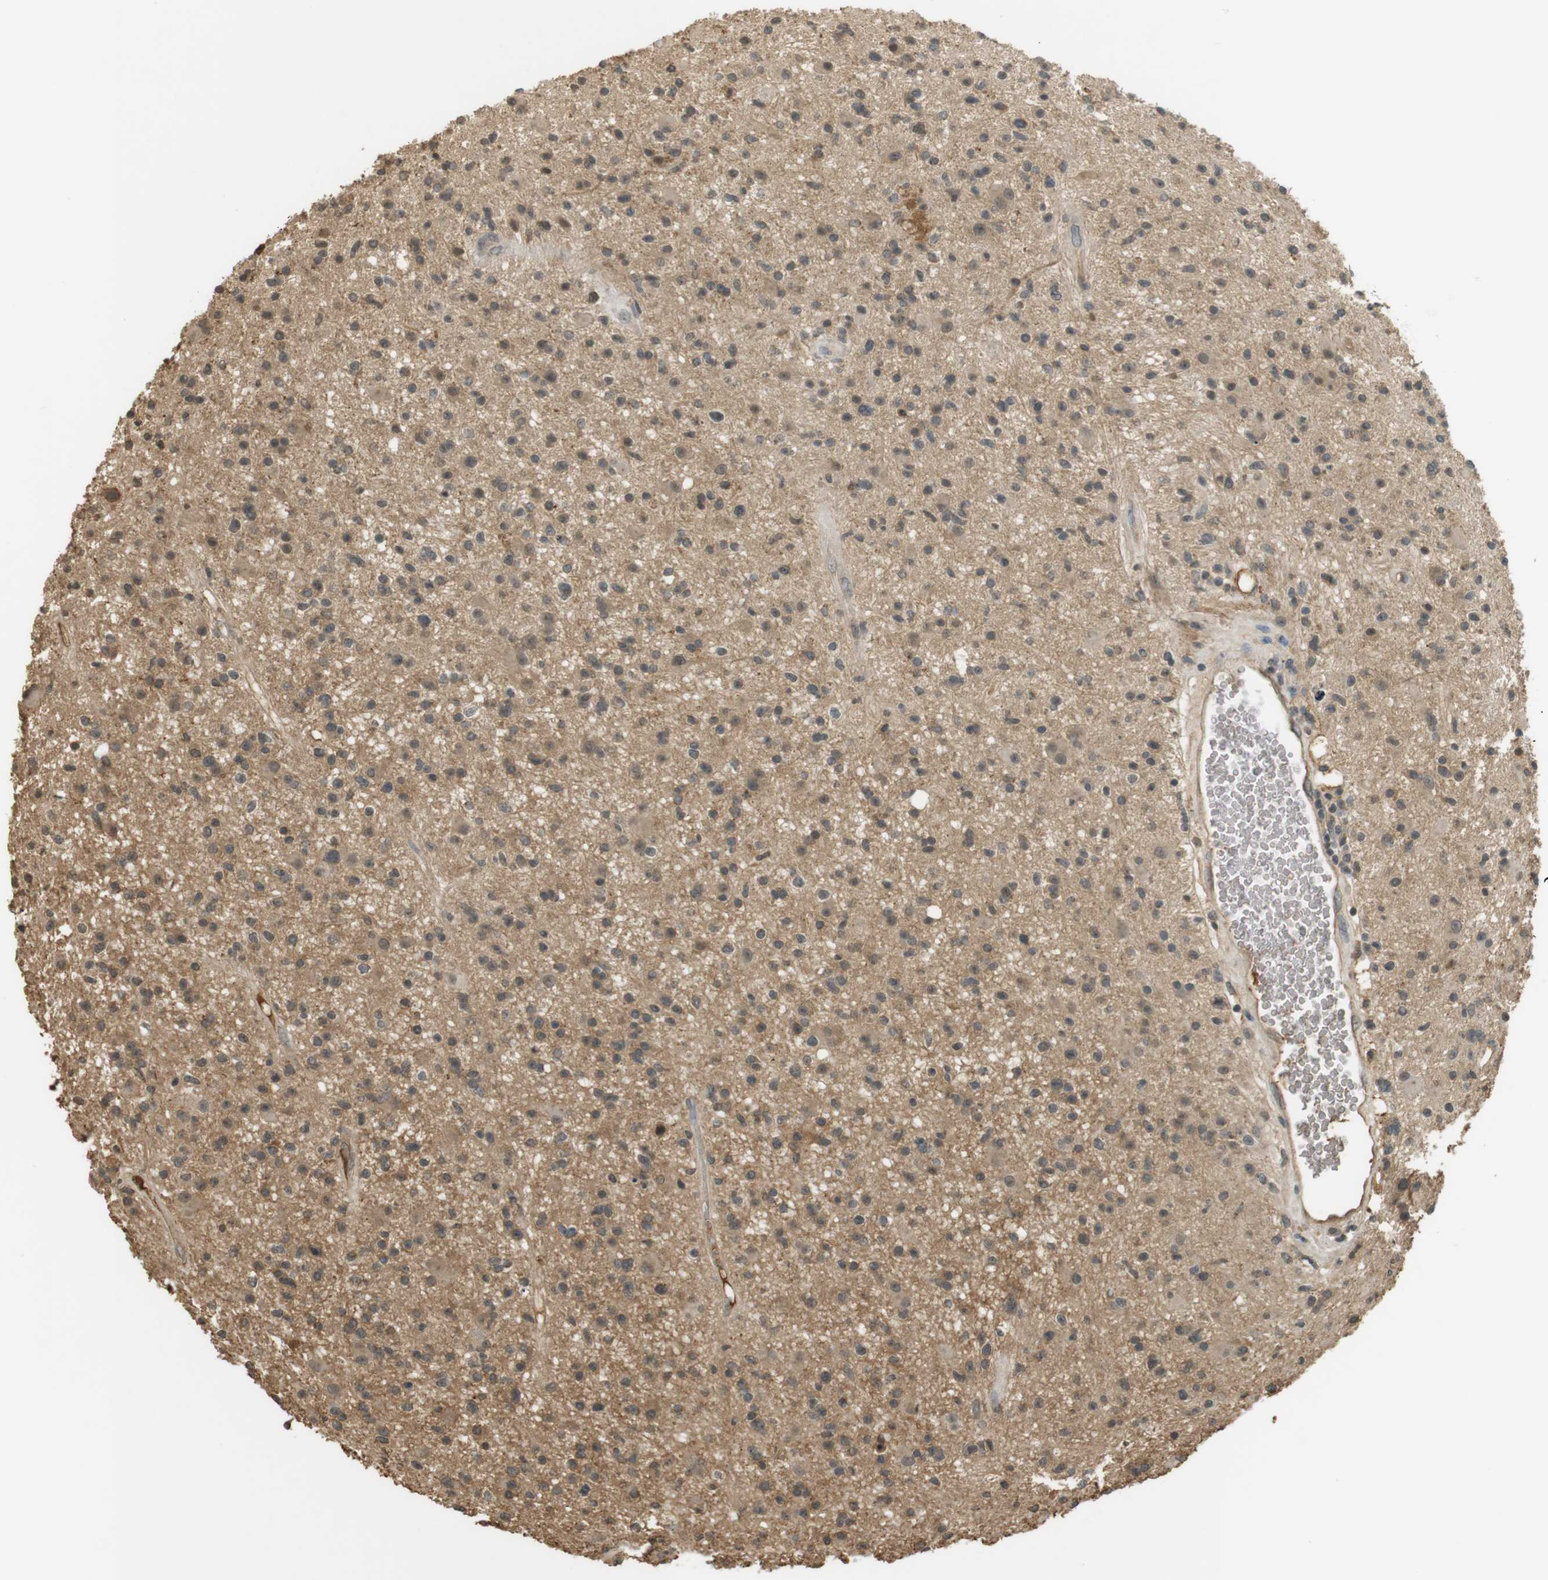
{"staining": {"intensity": "moderate", "quantity": "<25%", "location": "cytoplasmic/membranous"}, "tissue": "glioma", "cell_type": "Tumor cells", "image_type": "cancer", "snomed": [{"axis": "morphology", "description": "Glioma, malignant, High grade"}, {"axis": "topography", "description": "Brain"}], "caption": "Brown immunohistochemical staining in glioma shows moderate cytoplasmic/membranous expression in about <25% of tumor cells. Ihc stains the protein of interest in brown and the nuclei are stained blue.", "gene": "SRR", "patient": {"sex": "male", "age": 33}}